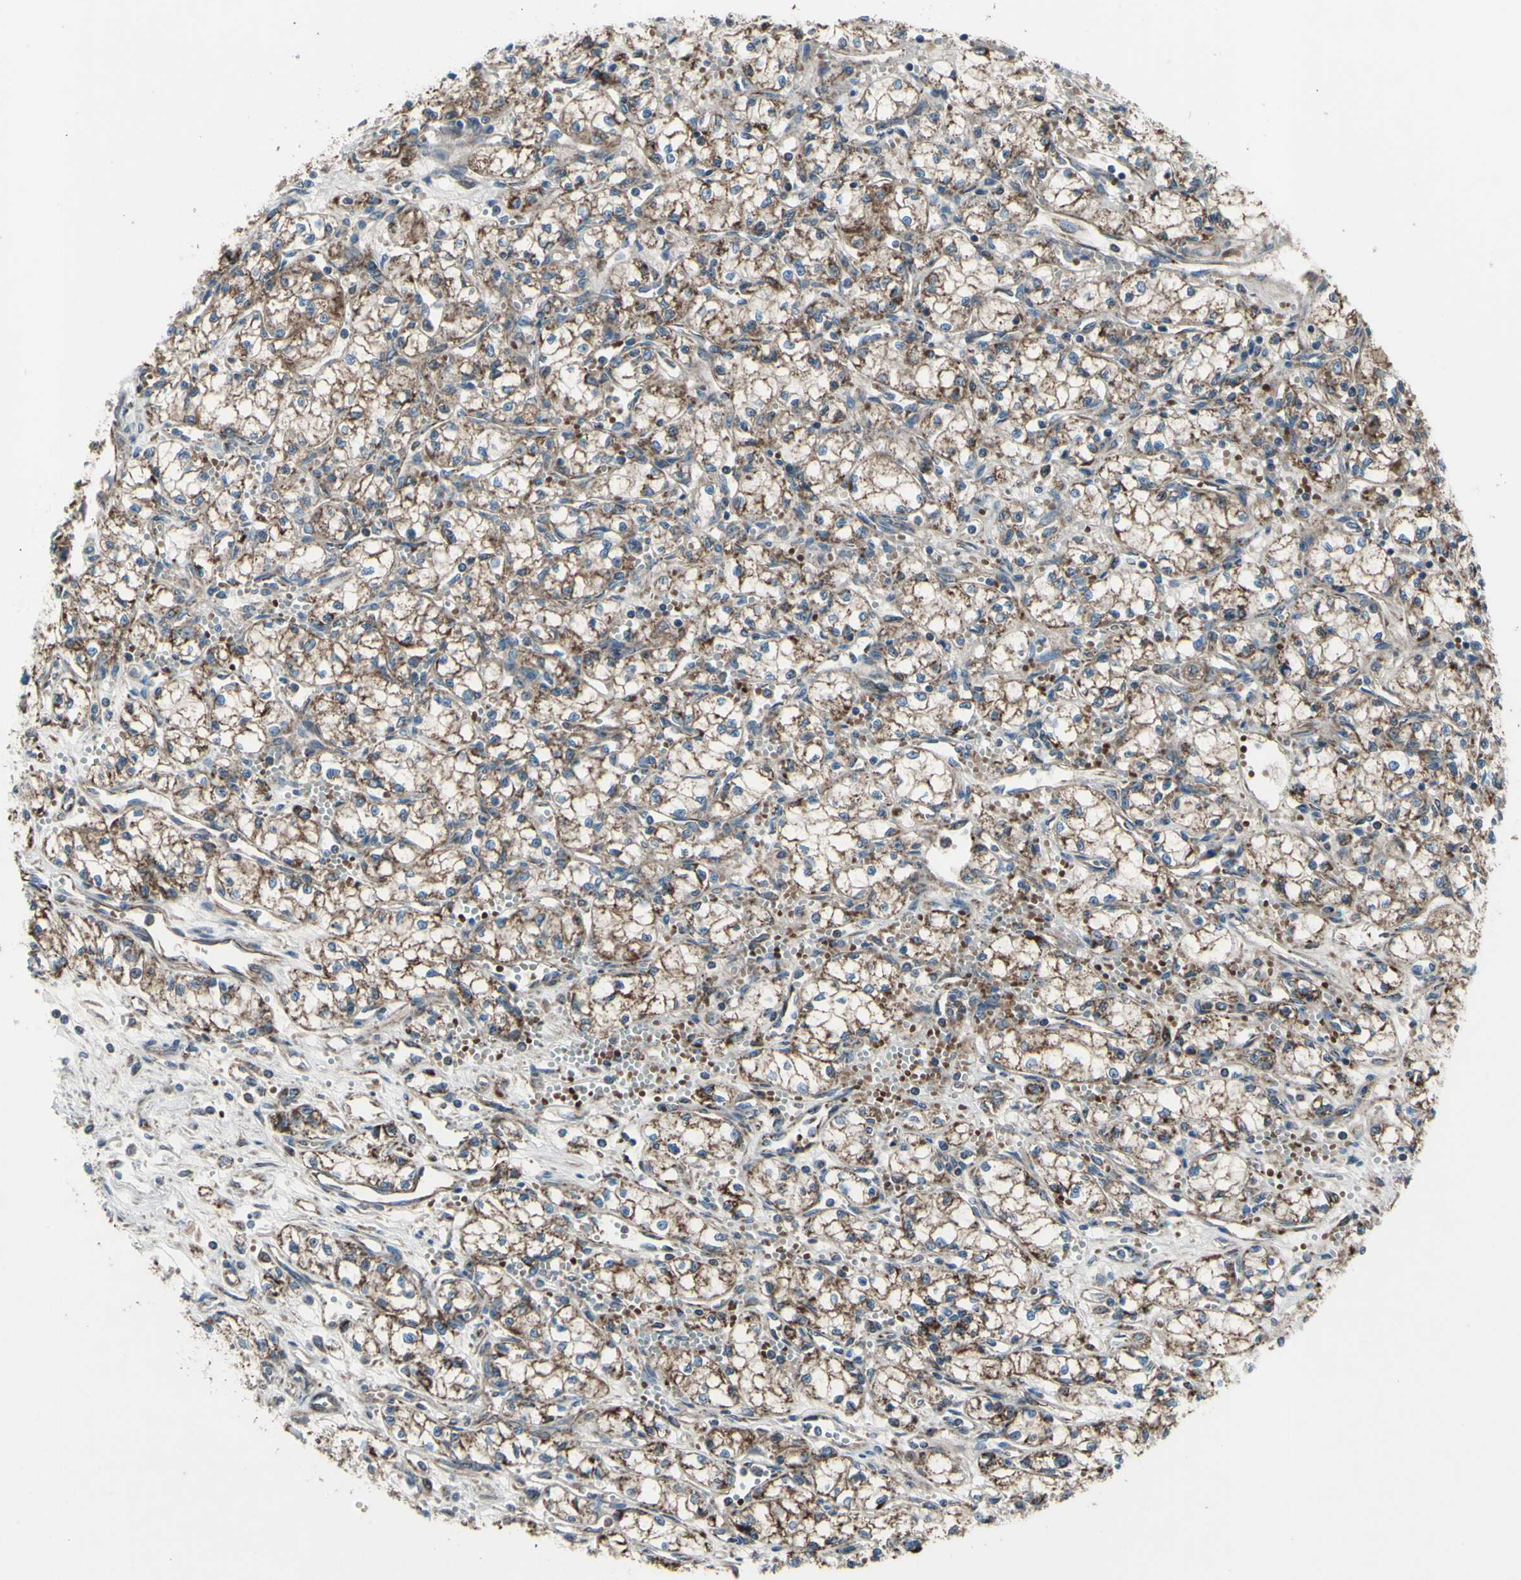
{"staining": {"intensity": "moderate", "quantity": ">75%", "location": "cytoplasmic/membranous"}, "tissue": "renal cancer", "cell_type": "Tumor cells", "image_type": "cancer", "snomed": [{"axis": "morphology", "description": "Normal tissue, NOS"}, {"axis": "morphology", "description": "Adenocarcinoma, NOS"}, {"axis": "topography", "description": "Kidney"}], "caption": "Moderate cytoplasmic/membranous protein staining is present in approximately >75% of tumor cells in renal cancer.", "gene": "EMC7", "patient": {"sex": "male", "age": 59}}